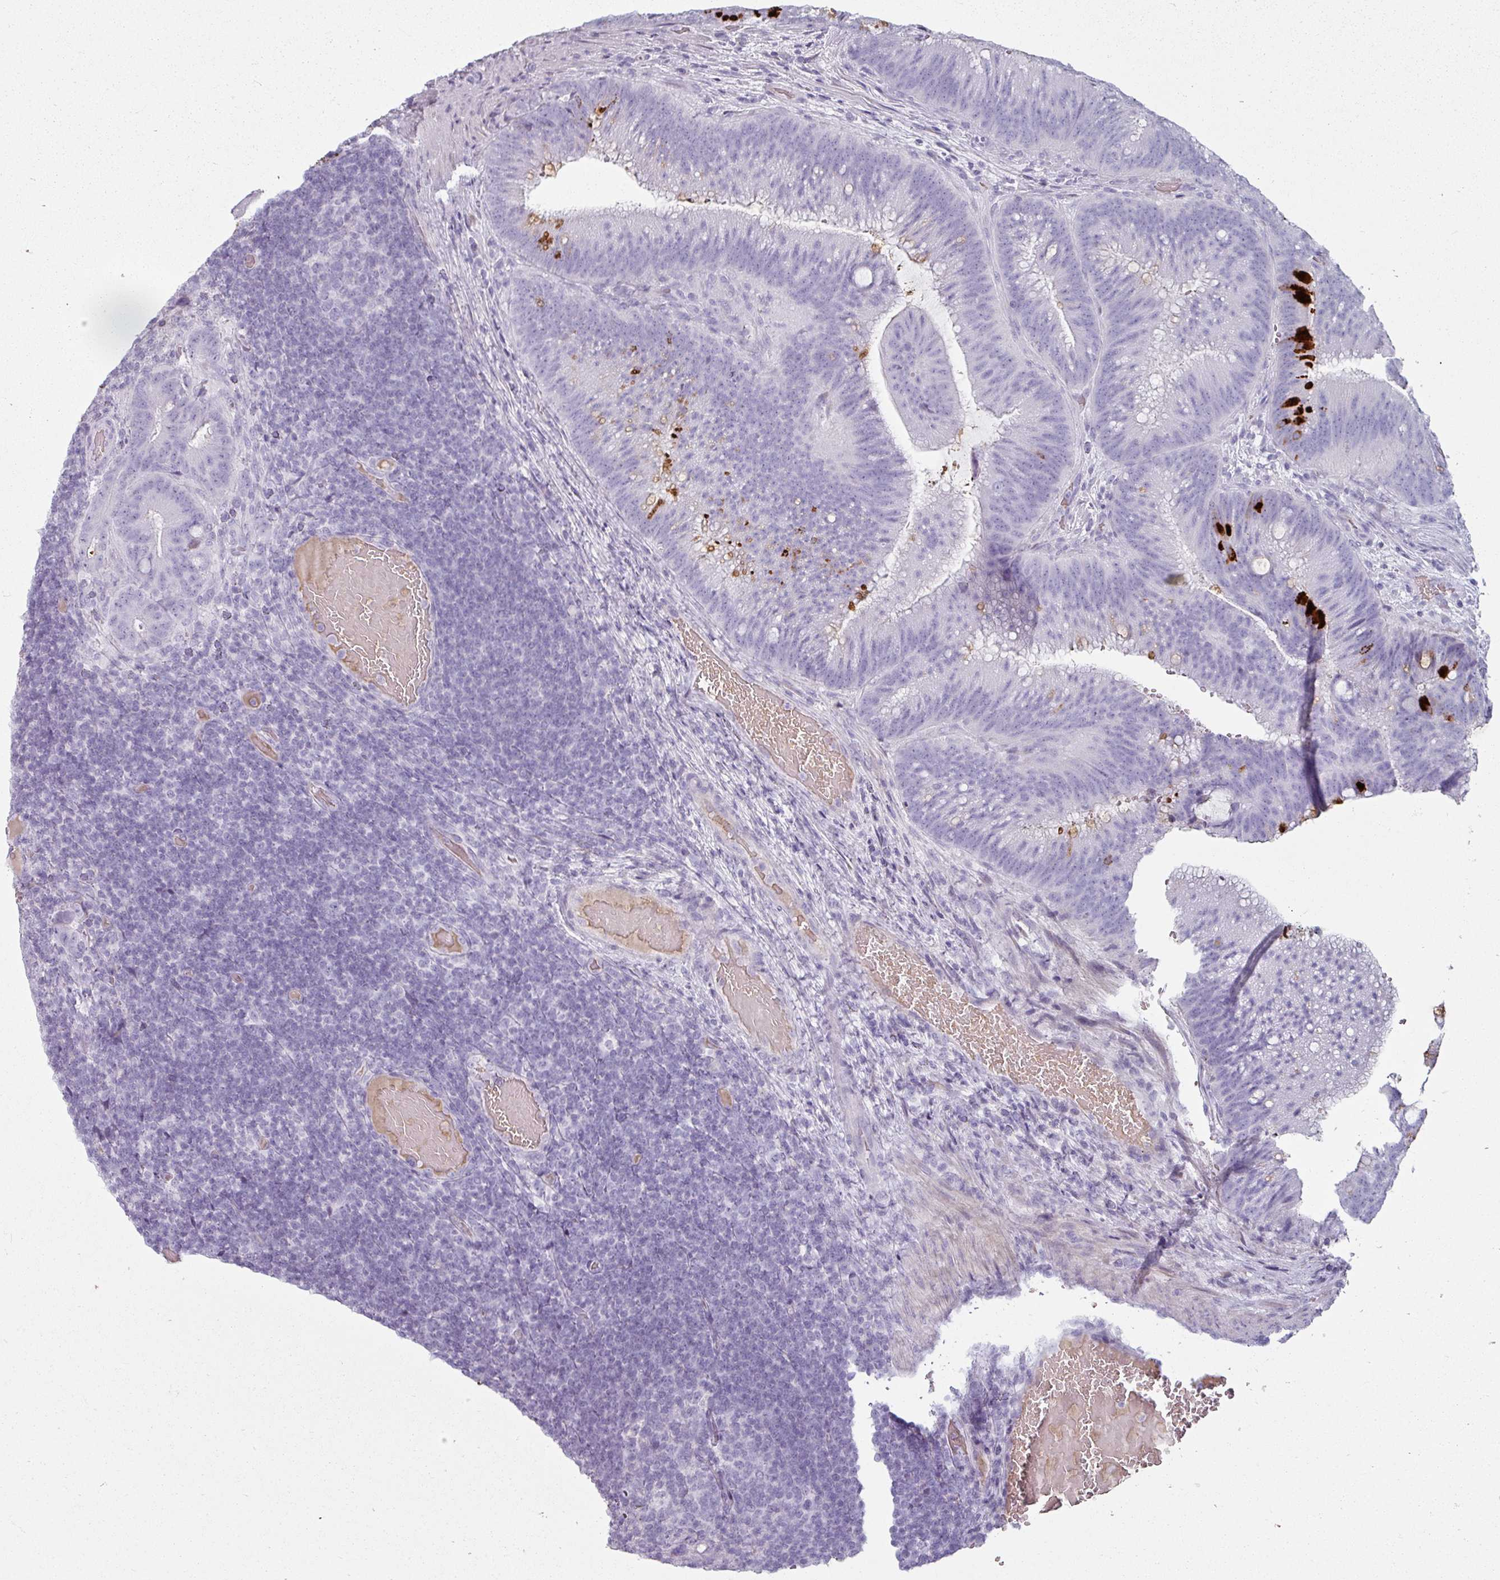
{"staining": {"intensity": "strong", "quantity": "<25%", "location": "cytoplasmic/membranous"}, "tissue": "colorectal cancer", "cell_type": "Tumor cells", "image_type": "cancer", "snomed": [{"axis": "morphology", "description": "Adenocarcinoma, NOS"}, {"axis": "topography", "description": "Colon"}], "caption": "Adenocarcinoma (colorectal) stained with IHC exhibits strong cytoplasmic/membranous expression in approximately <25% of tumor cells.", "gene": "CLCA1", "patient": {"sex": "female", "age": 43}}